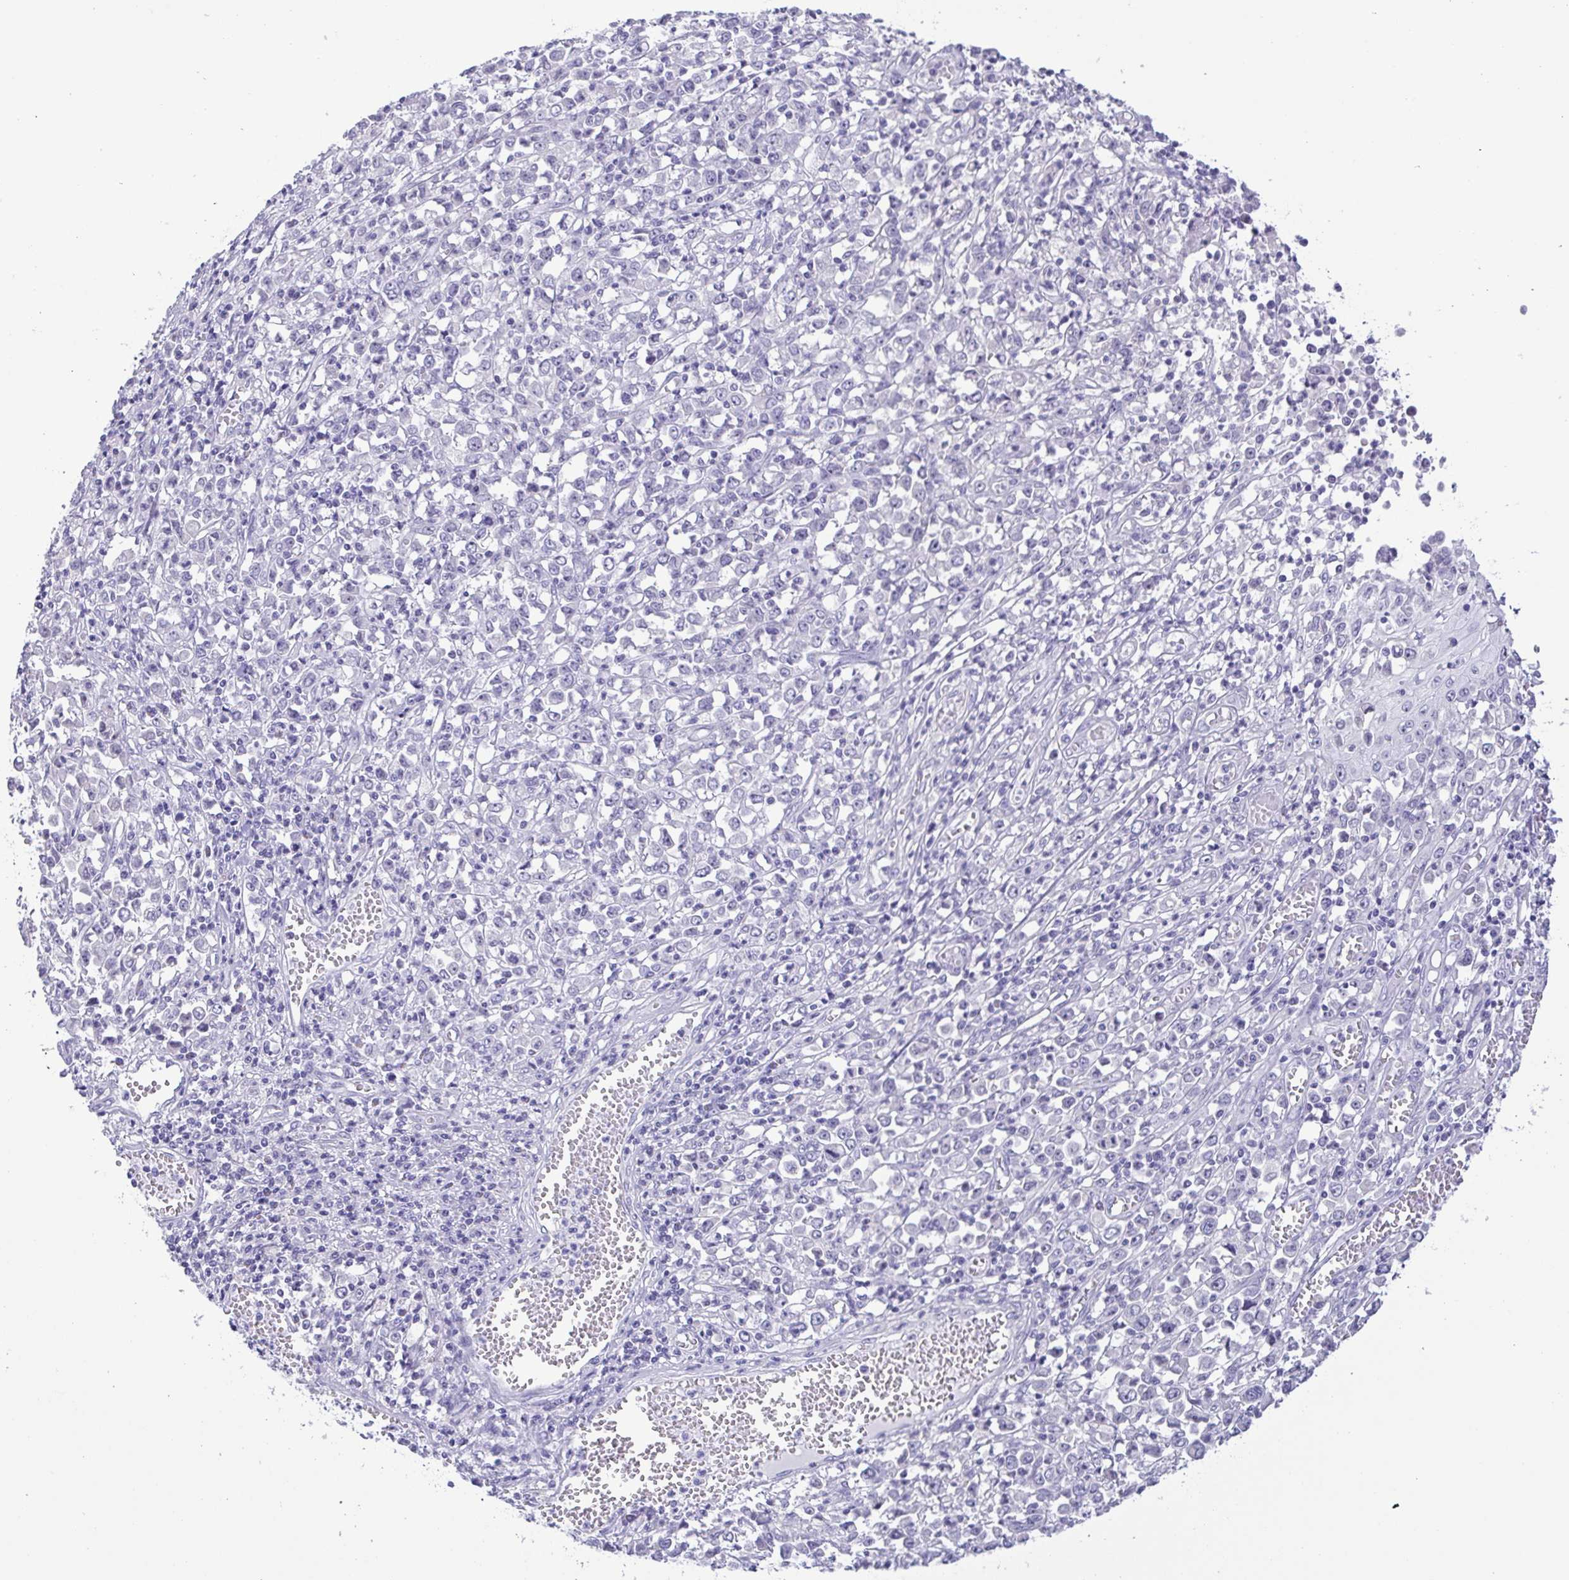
{"staining": {"intensity": "negative", "quantity": "none", "location": "none"}, "tissue": "stomach cancer", "cell_type": "Tumor cells", "image_type": "cancer", "snomed": [{"axis": "morphology", "description": "Adenocarcinoma, NOS"}, {"axis": "topography", "description": "Stomach, upper"}], "caption": "Immunohistochemistry histopathology image of stomach cancer (adenocarcinoma) stained for a protein (brown), which shows no positivity in tumor cells.", "gene": "MYL7", "patient": {"sex": "male", "age": 70}}